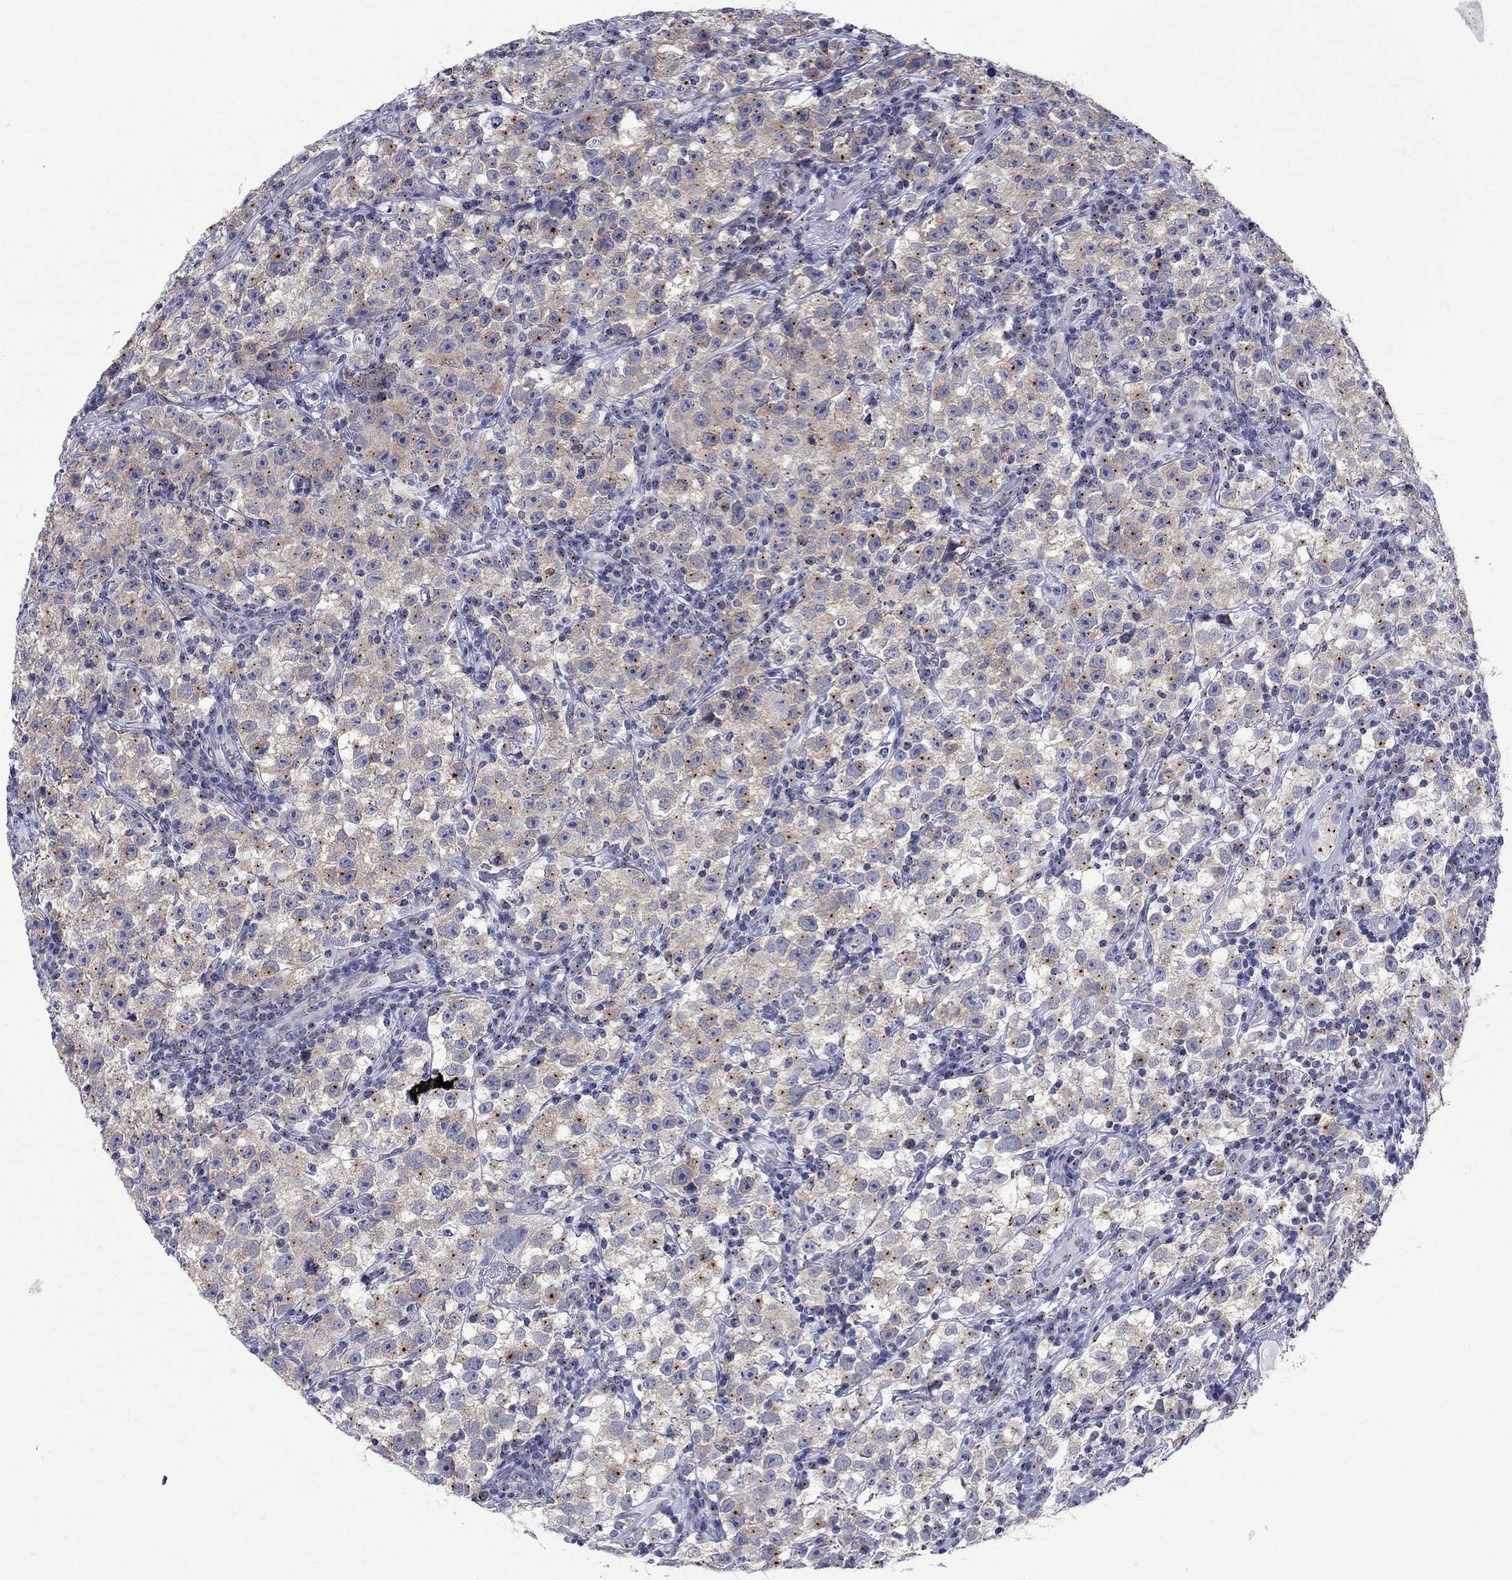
{"staining": {"intensity": "negative", "quantity": "none", "location": "none"}, "tissue": "testis cancer", "cell_type": "Tumor cells", "image_type": "cancer", "snomed": [{"axis": "morphology", "description": "Seminoma, NOS"}, {"axis": "topography", "description": "Testis"}], "caption": "An IHC photomicrograph of testis cancer (seminoma) is shown. There is no staining in tumor cells of testis cancer (seminoma). (Brightfield microscopy of DAB immunohistochemistry at high magnification).", "gene": "CEP43", "patient": {"sex": "male", "age": 22}}